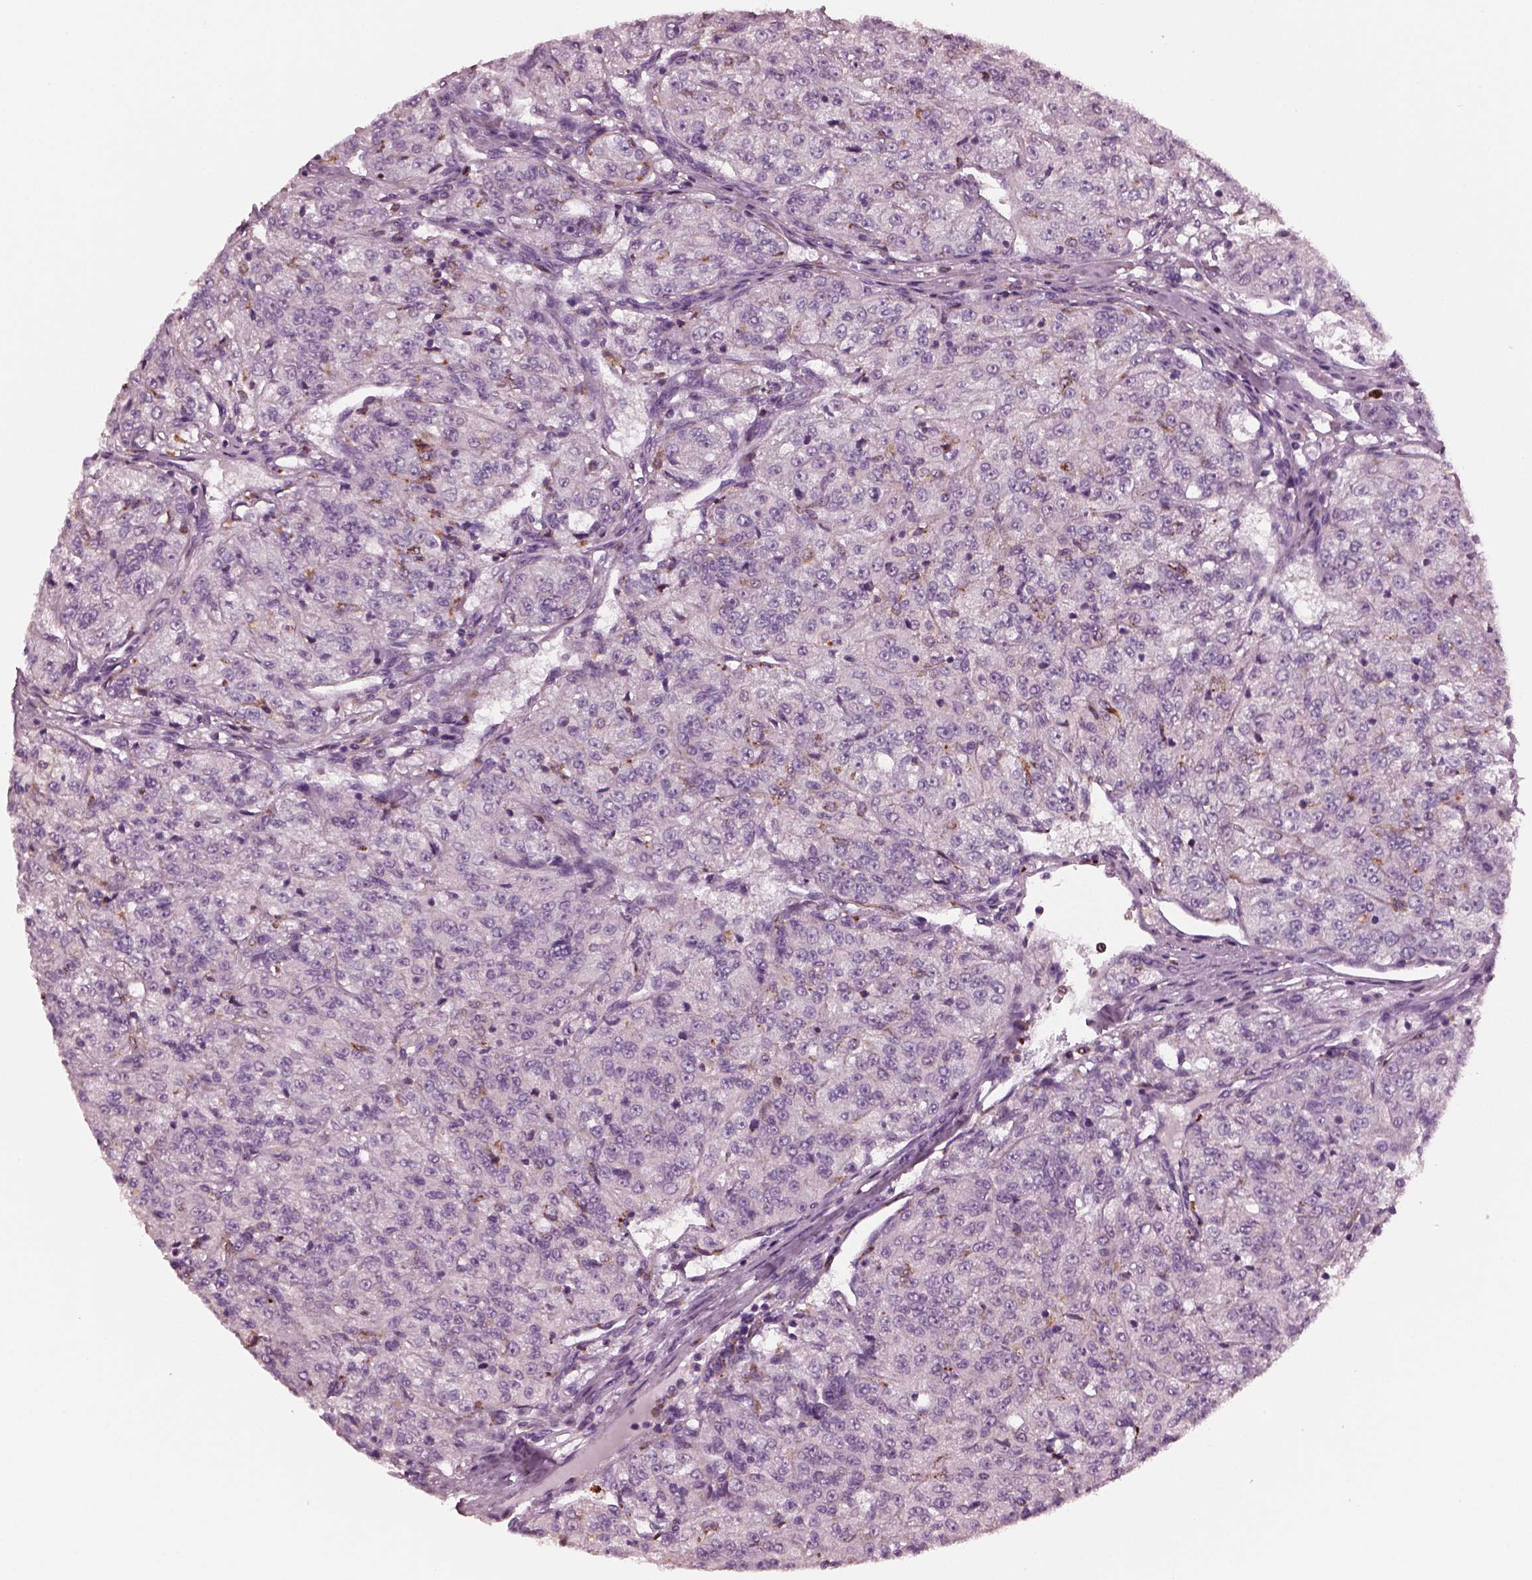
{"staining": {"intensity": "negative", "quantity": "none", "location": "none"}, "tissue": "renal cancer", "cell_type": "Tumor cells", "image_type": "cancer", "snomed": [{"axis": "morphology", "description": "Adenocarcinoma, NOS"}, {"axis": "topography", "description": "Kidney"}], "caption": "Immunohistochemical staining of renal adenocarcinoma shows no significant expression in tumor cells.", "gene": "SLAMF8", "patient": {"sex": "female", "age": 63}}